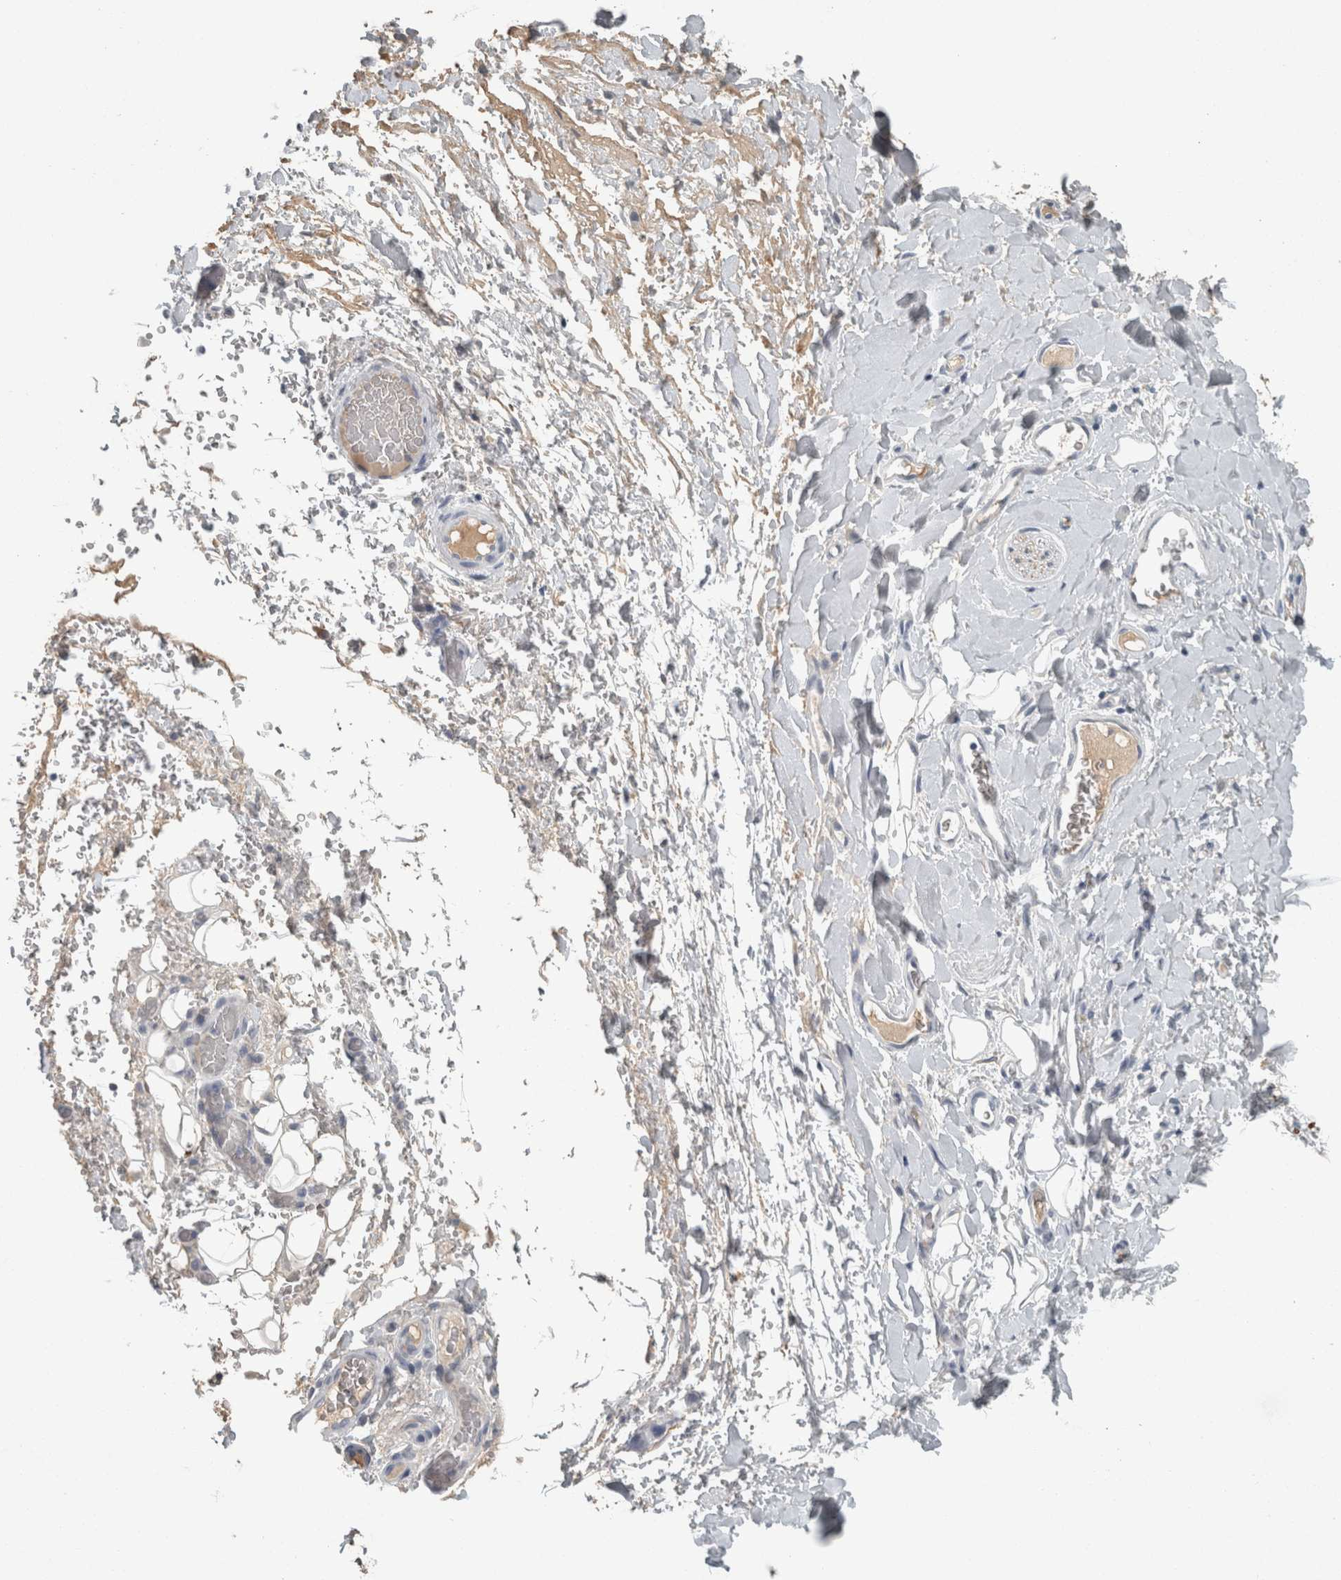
{"staining": {"intensity": "negative", "quantity": "none", "location": "none"}, "tissue": "adipose tissue", "cell_type": "Adipocytes", "image_type": "normal", "snomed": [{"axis": "morphology", "description": "Normal tissue, NOS"}, {"axis": "morphology", "description": "Adenocarcinoma, NOS"}, {"axis": "topography", "description": "Esophagus"}], "caption": "A high-resolution photomicrograph shows IHC staining of benign adipose tissue, which demonstrates no significant staining in adipocytes.", "gene": "CHL1", "patient": {"sex": "male", "age": 62}}